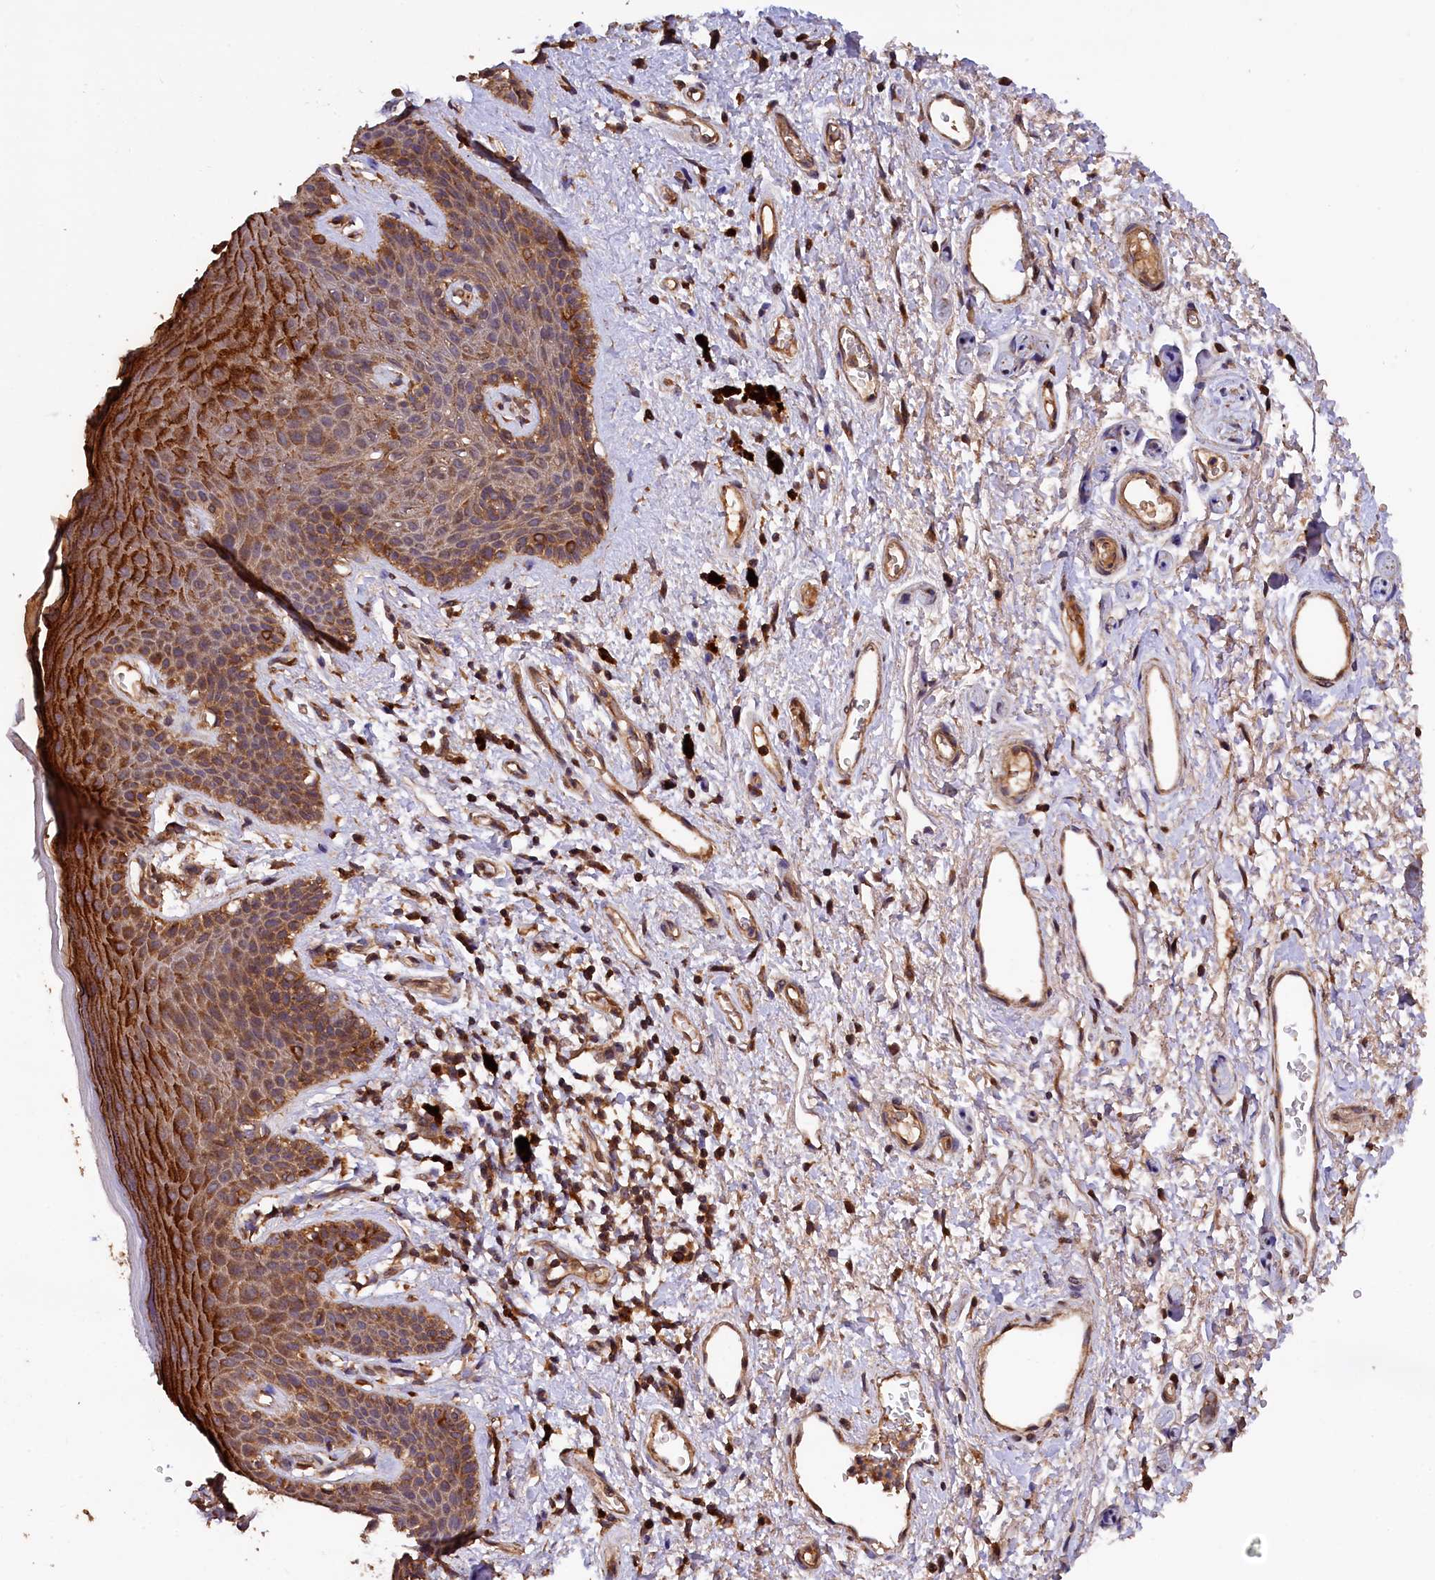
{"staining": {"intensity": "strong", "quantity": "25%-75%", "location": "cytoplasmic/membranous"}, "tissue": "skin", "cell_type": "Epidermal cells", "image_type": "normal", "snomed": [{"axis": "morphology", "description": "Normal tissue, NOS"}, {"axis": "topography", "description": "Anal"}], "caption": "A photomicrograph of skin stained for a protein displays strong cytoplasmic/membranous brown staining in epidermal cells.", "gene": "KLC2", "patient": {"sex": "female", "age": 46}}